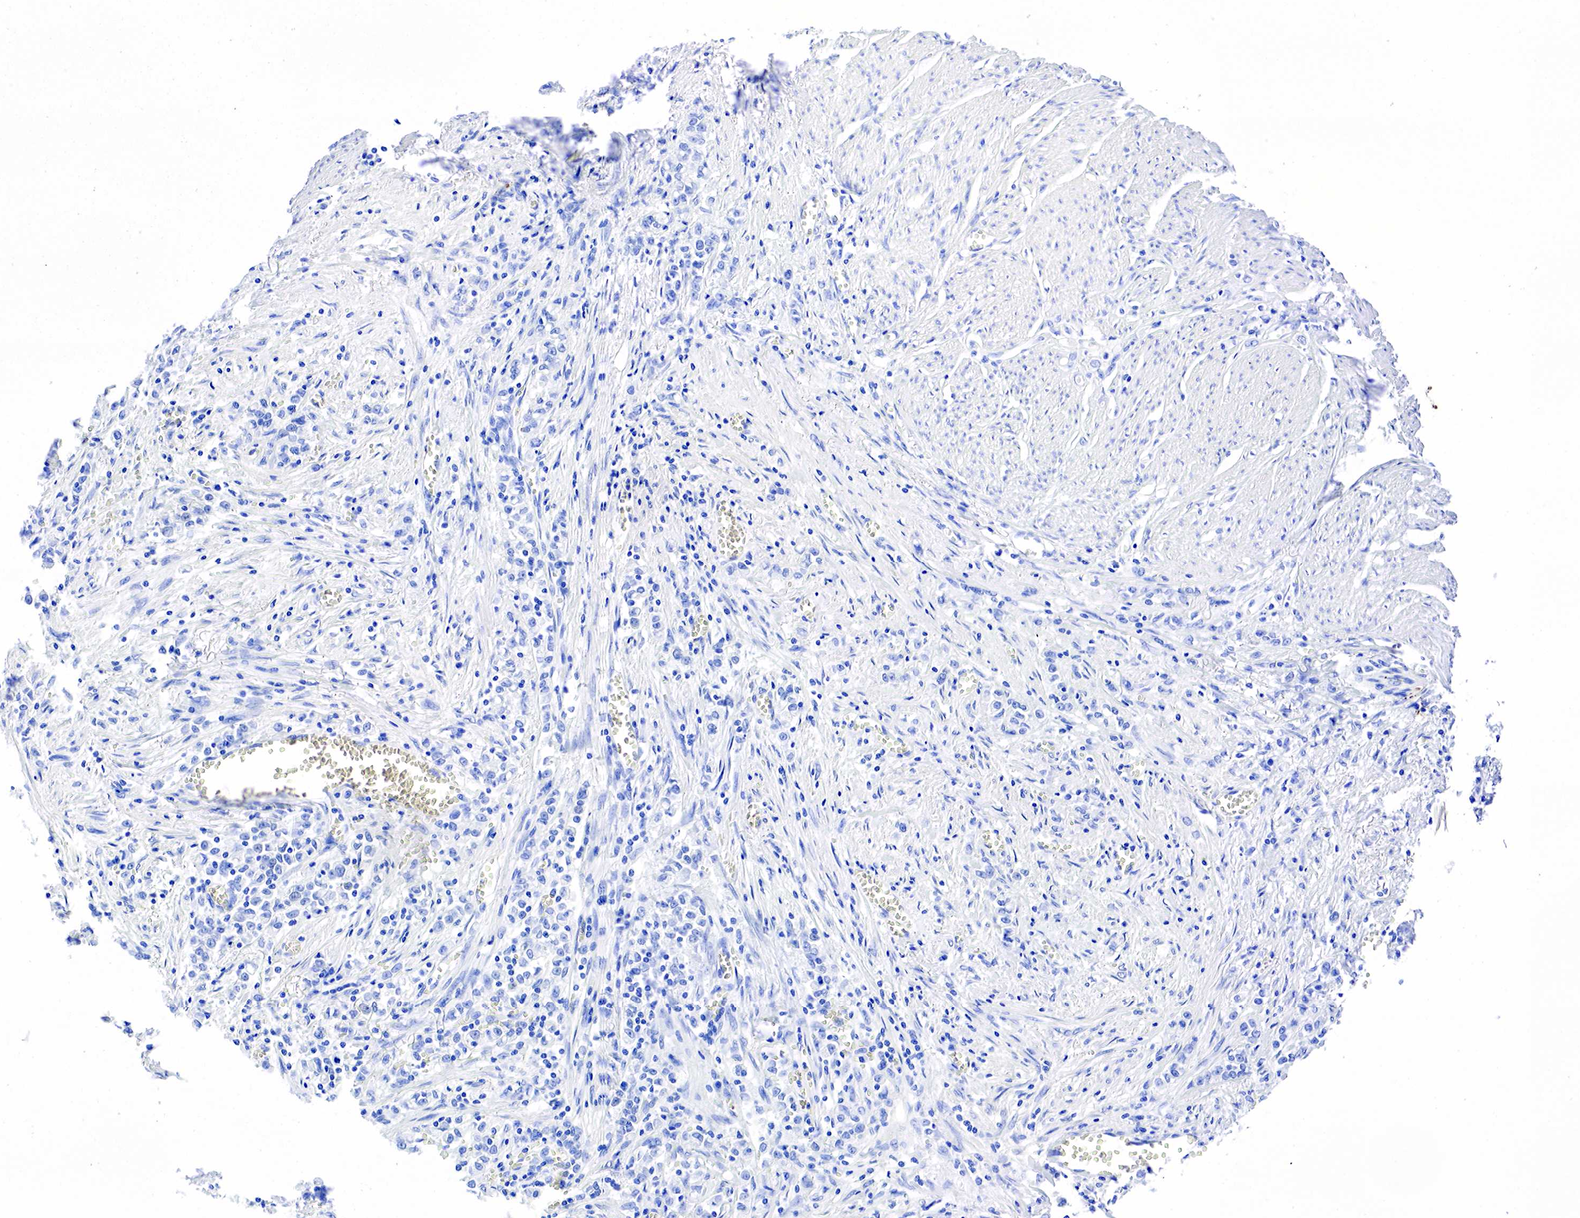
{"staining": {"intensity": "negative", "quantity": "none", "location": "none"}, "tissue": "stomach cancer", "cell_type": "Tumor cells", "image_type": "cancer", "snomed": [{"axis": "morphology", "description": "Adenocarcinoma, NOS"}, {"axis": "topography", "description": "Stomach"}], "caption": "The photomicrograph shows no staining of tumor cells in stomach cancer (adenocarcinoma).", "gene": "CHGA", "patient": {"sex": "male", "age": 72}}